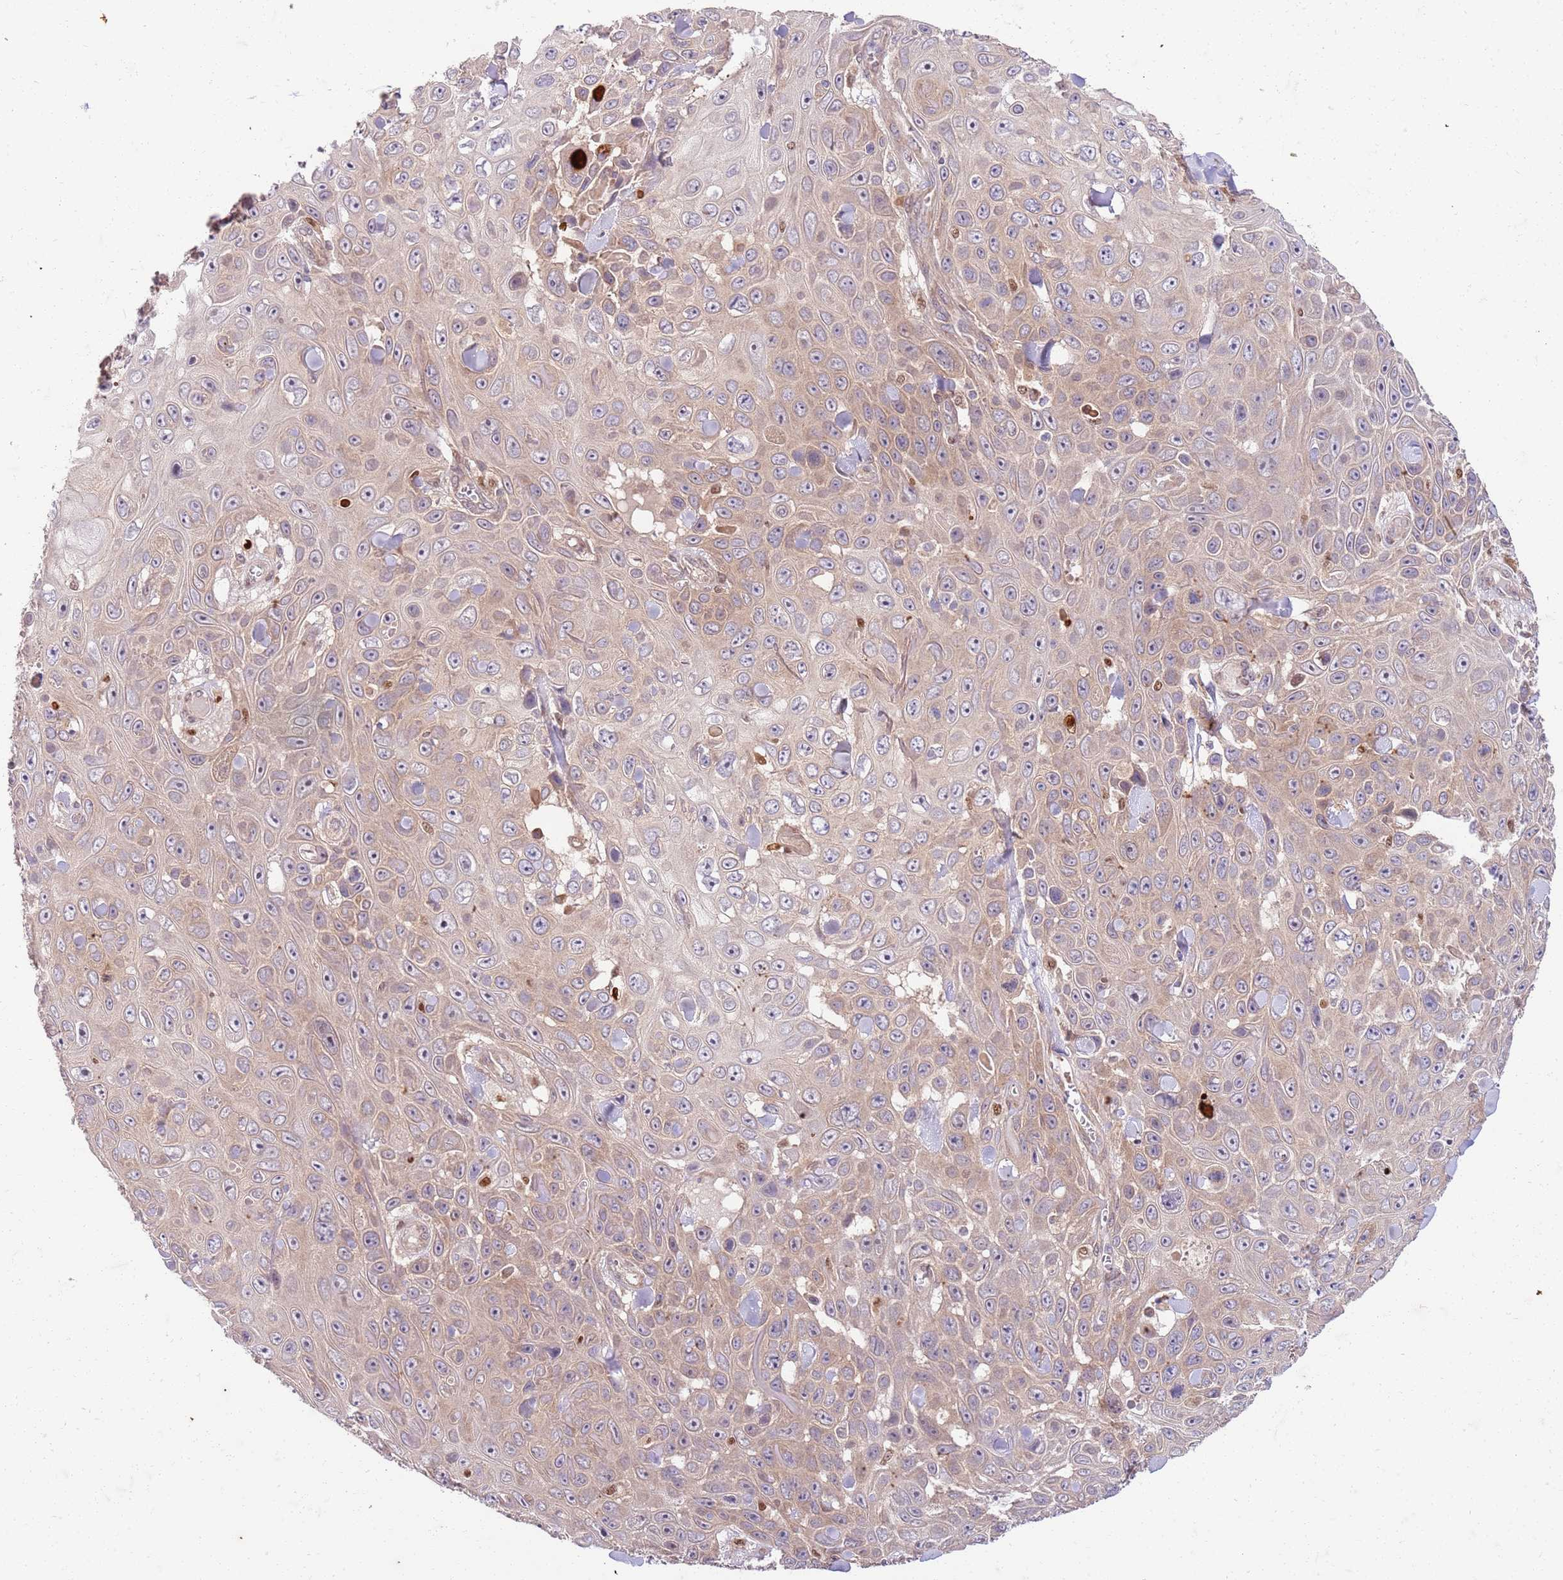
{"staining": {"intensity": "weak", "quantity": "<25%", "location": "cytoplasmic/membranous"}, "tissue": "skin cancer", "cell_type": "Tumor cells", "image_type": "cancer", "snomed": [{"axis": "morphology", "description": "Squamous cell carcinoma, NOS"}, {"axis": "topography", "description": "Skin"}], "caption": "Skin cancer (squamous cell carcinoma) was stained to show a protein in brown. There is no significant positivity in tumor cells.", "gene": "OSBP", "patient": {"sex": "male", "age": 82}}